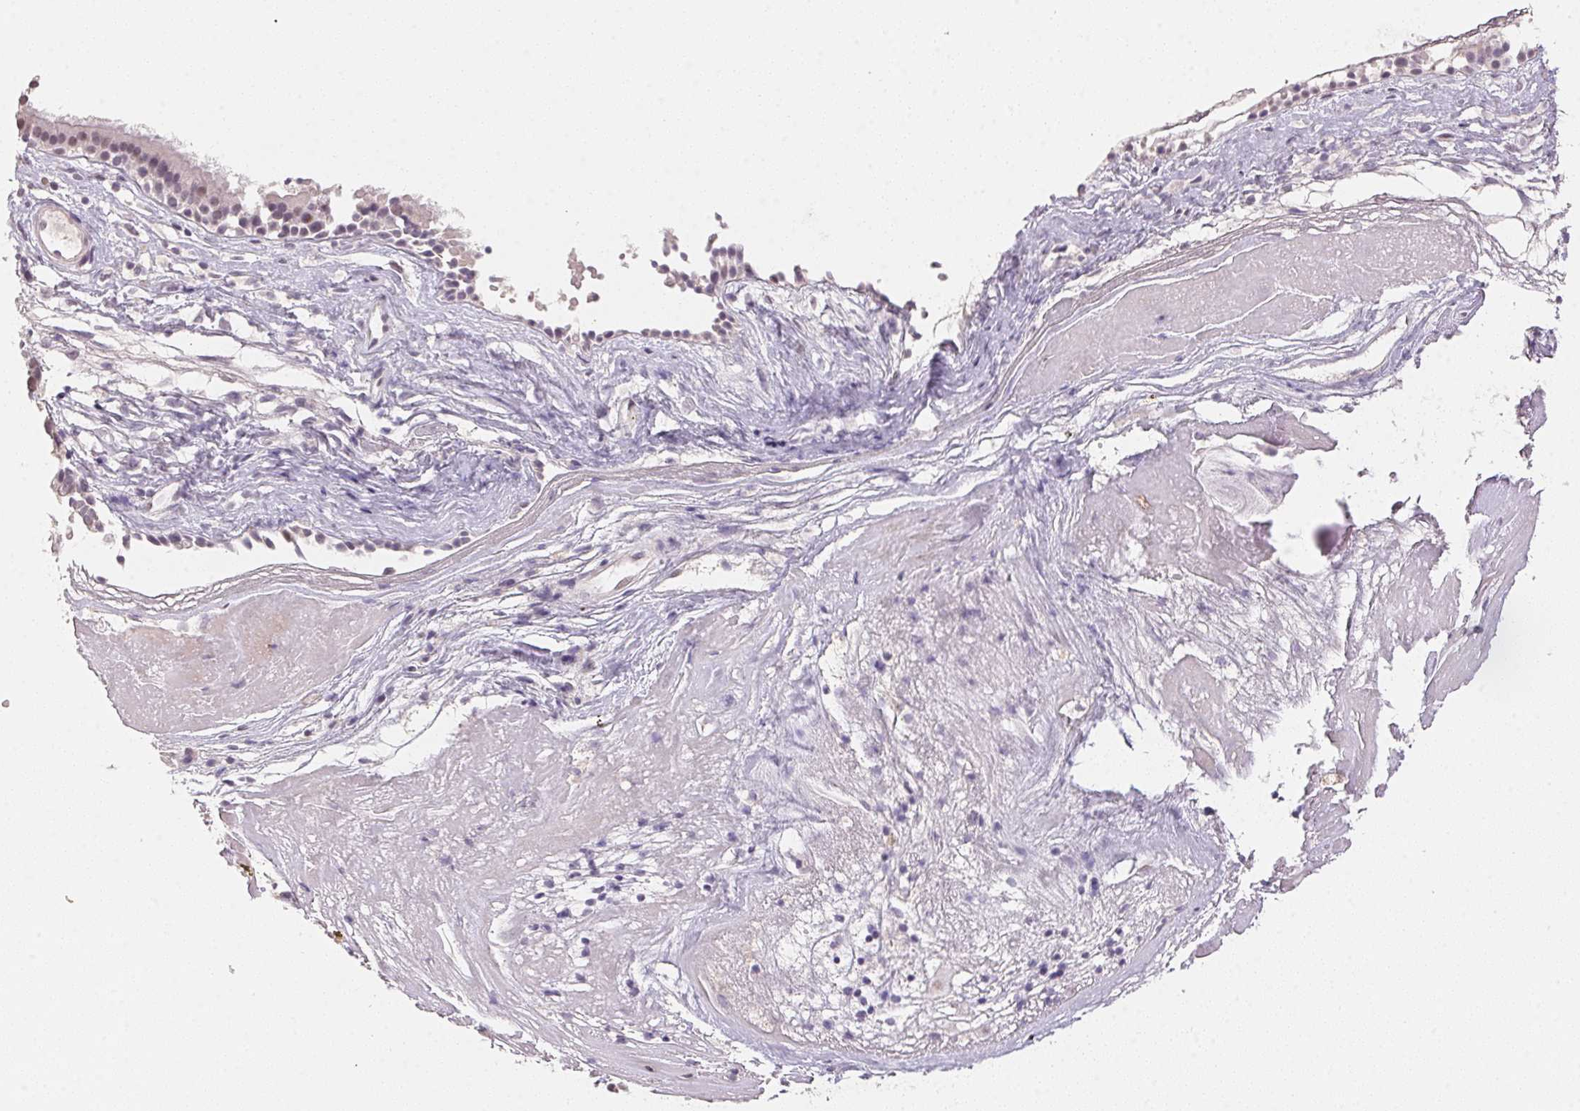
{"staining": {"intensity": "weak", "quantity": "<25%", "location": "nuclear"}, "tissue": "nasopharynx", "cell_type": "Respiratory epithelial cells", "image_type": "normal", "snomed": [{"axis": "morphology", "description": "Normal tissue, NOS"}, {"axis": "topography", "description": "Nasopharynx"}], "caption": "Protein analysis of normal nasopharynx demonstrates no significant positivity in respiratory epithelial cells. Nuclei are stained in blue.", "gene": "POLR3G", "patient": {"sex": "male", "age": 24}}